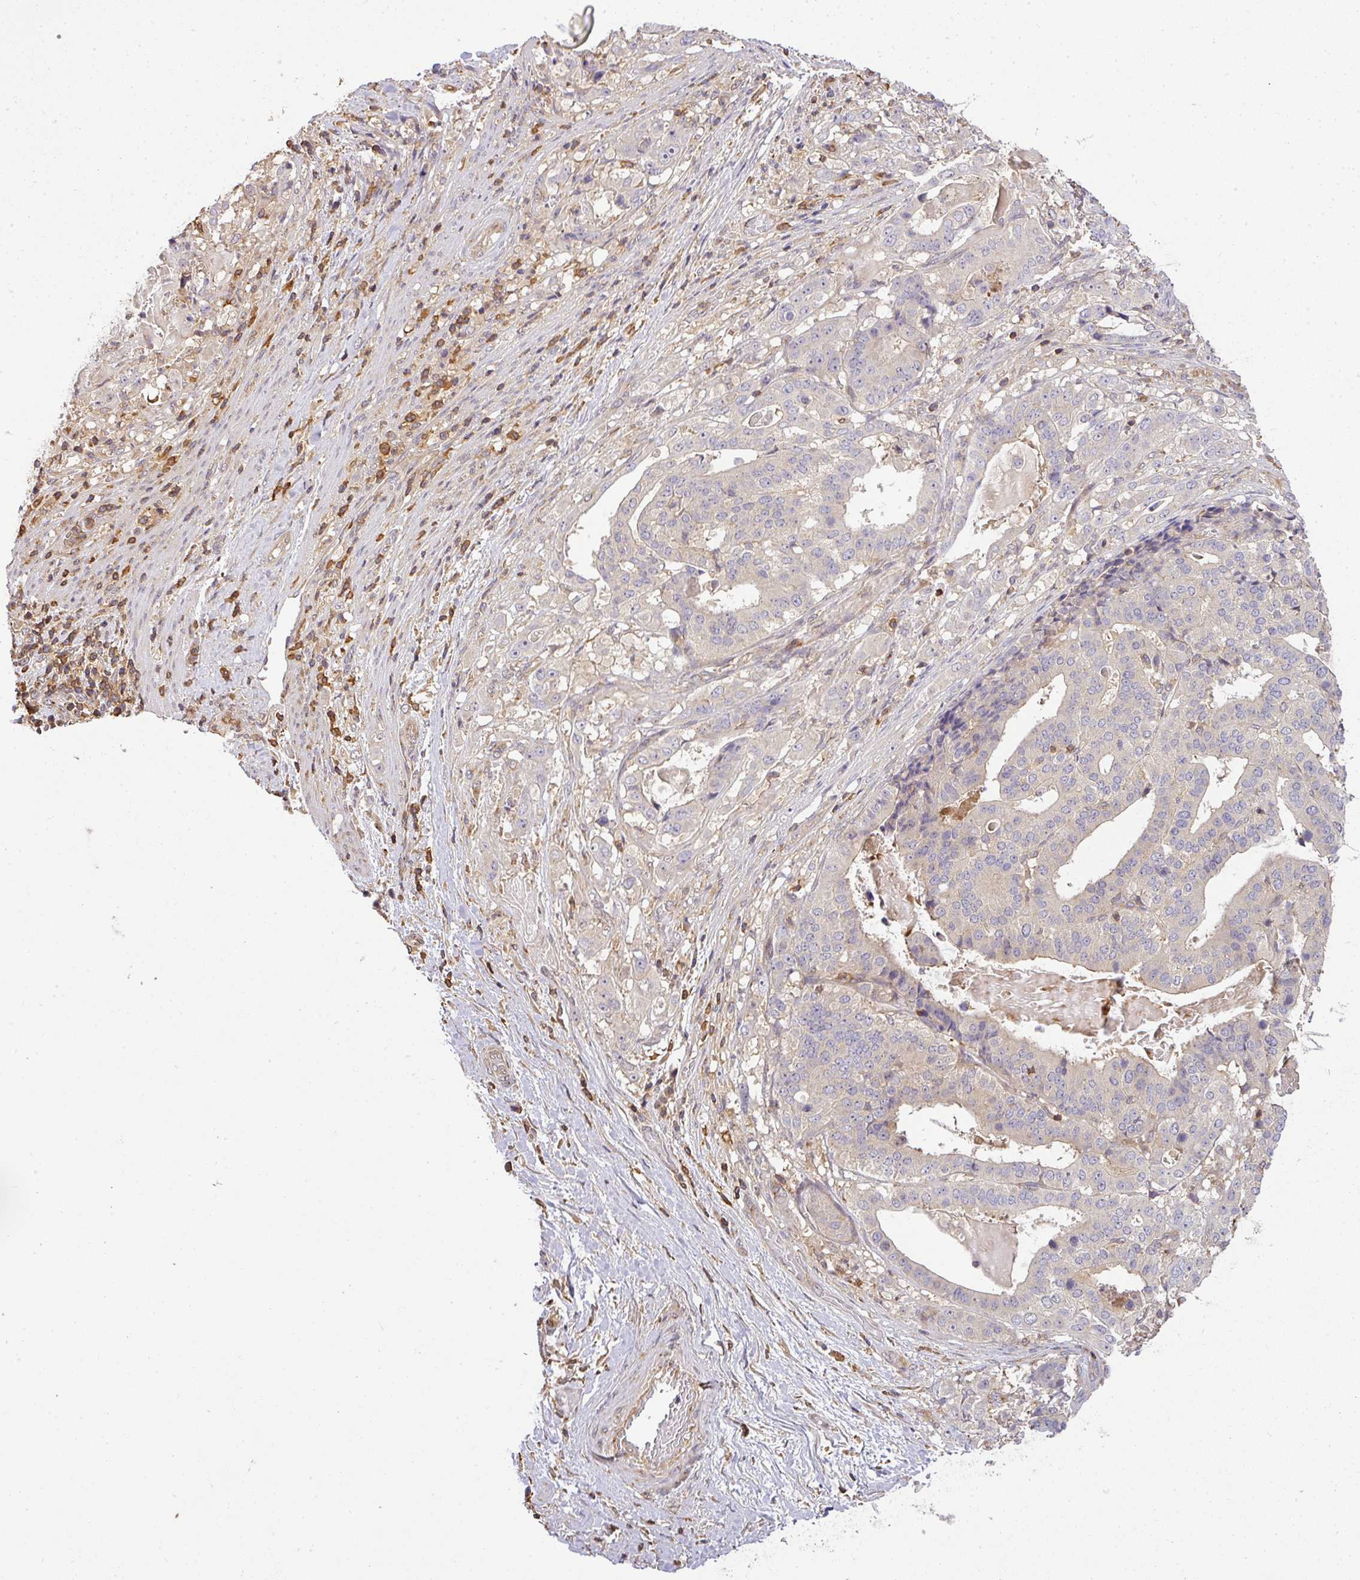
{"staining": {"intensity": "negative", "quantity": "none", "location": "none"}, "tissue": "stomach cancer", "cell_type": "Tumor cells", "image_type": "cancer", "snomed": [{"axis": "morphology", "description": "Adenocarcinoma, NOS"}, {"axis": "topography", "description": "Stomach"}], "caption": "Human adenocarcinoma (stomach) stained for a protein using immunohistochemistry (IHC) exhibits no positivity in tumor cells.", "gene": "TCL1B", "patient": {"sex": "male", "age": 48}}